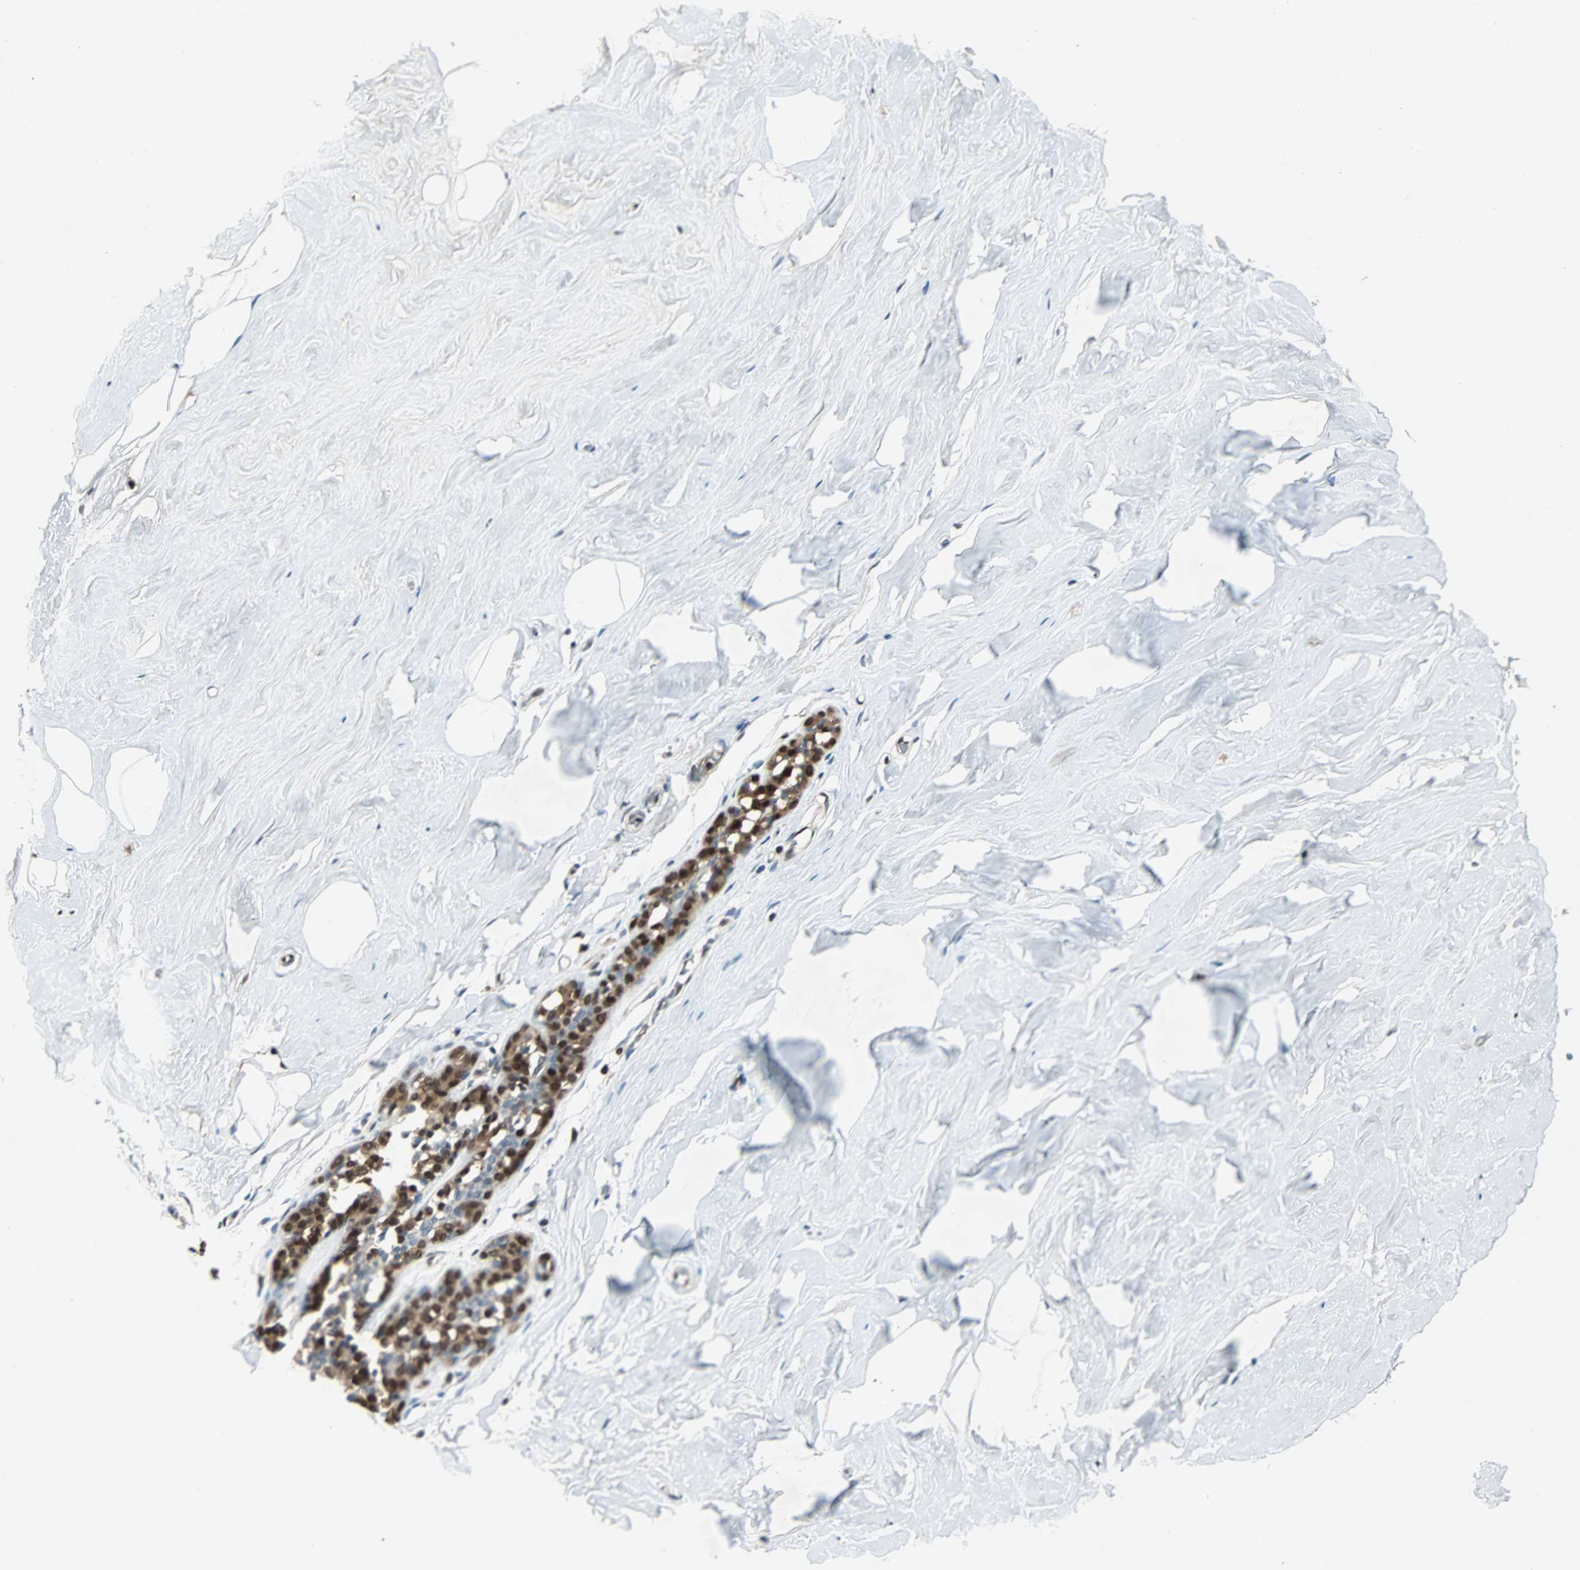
{"staining": {"intensity": "strong", "quantity": ">75%", "location": "cytoplasmic/membranous,nuclear"}, "tissue": "breast", "cell_type": "Adipocytes", "image_type": "normal", "snomed": [{"axis": "morphology", "description": "Normal tissue, NOS"}, {"axis": "topography", "description": "Breast"}], "caption": "A brown stain shows strong cytoplasmic/membranous,nuclear staining of a protein in adipocytes of unremarkable breast. Immunohistochemistry stains the protein in brown and the nuclei are stained blue.", "gene": "ACLY", "patient": {"sex": "female", "age": 75}}